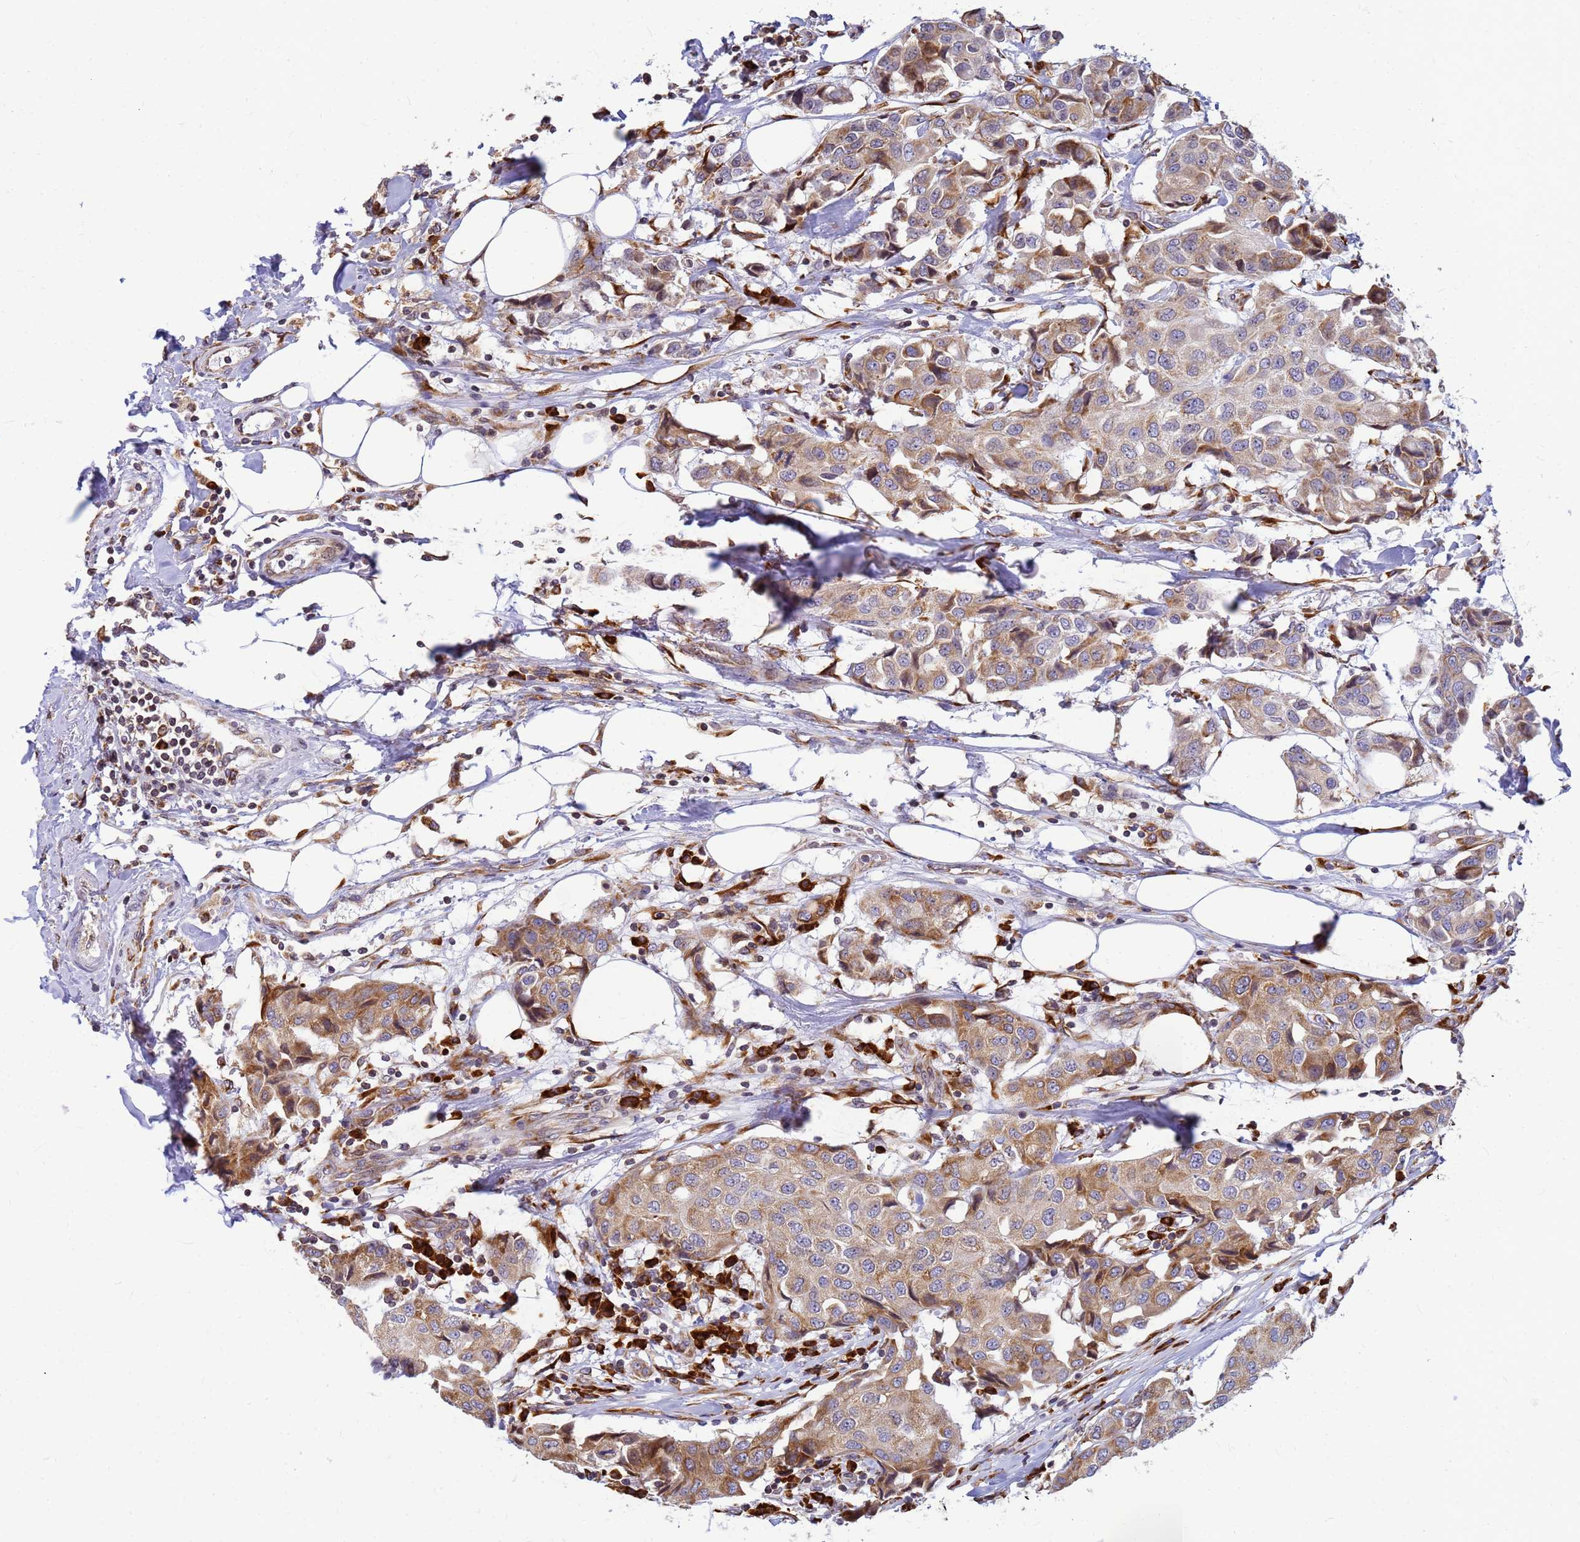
{"staining": {"intensity": "moderate", "quantity": "25%-75%", "location": "cytoplasmic/membranous"}, "tissue": "breast cancer", "cell_type": "Tumor cells", "image_type": "cancer", "snomed": [{"axis": "morphology", "description": "Duct carcinoma"}, {"axis": "topography", "description": "Breast"}], "caption": "Breast cancer stained with DAB (3,3'-diaminobenzidine) immunohistochemistry demonstrates medium levels of moderate cytoplasmic/membranous expression in approximately 25%-75% of tumor cells.", "gene": "SSR4", "patient": {"sex": "female", "age": 80}}